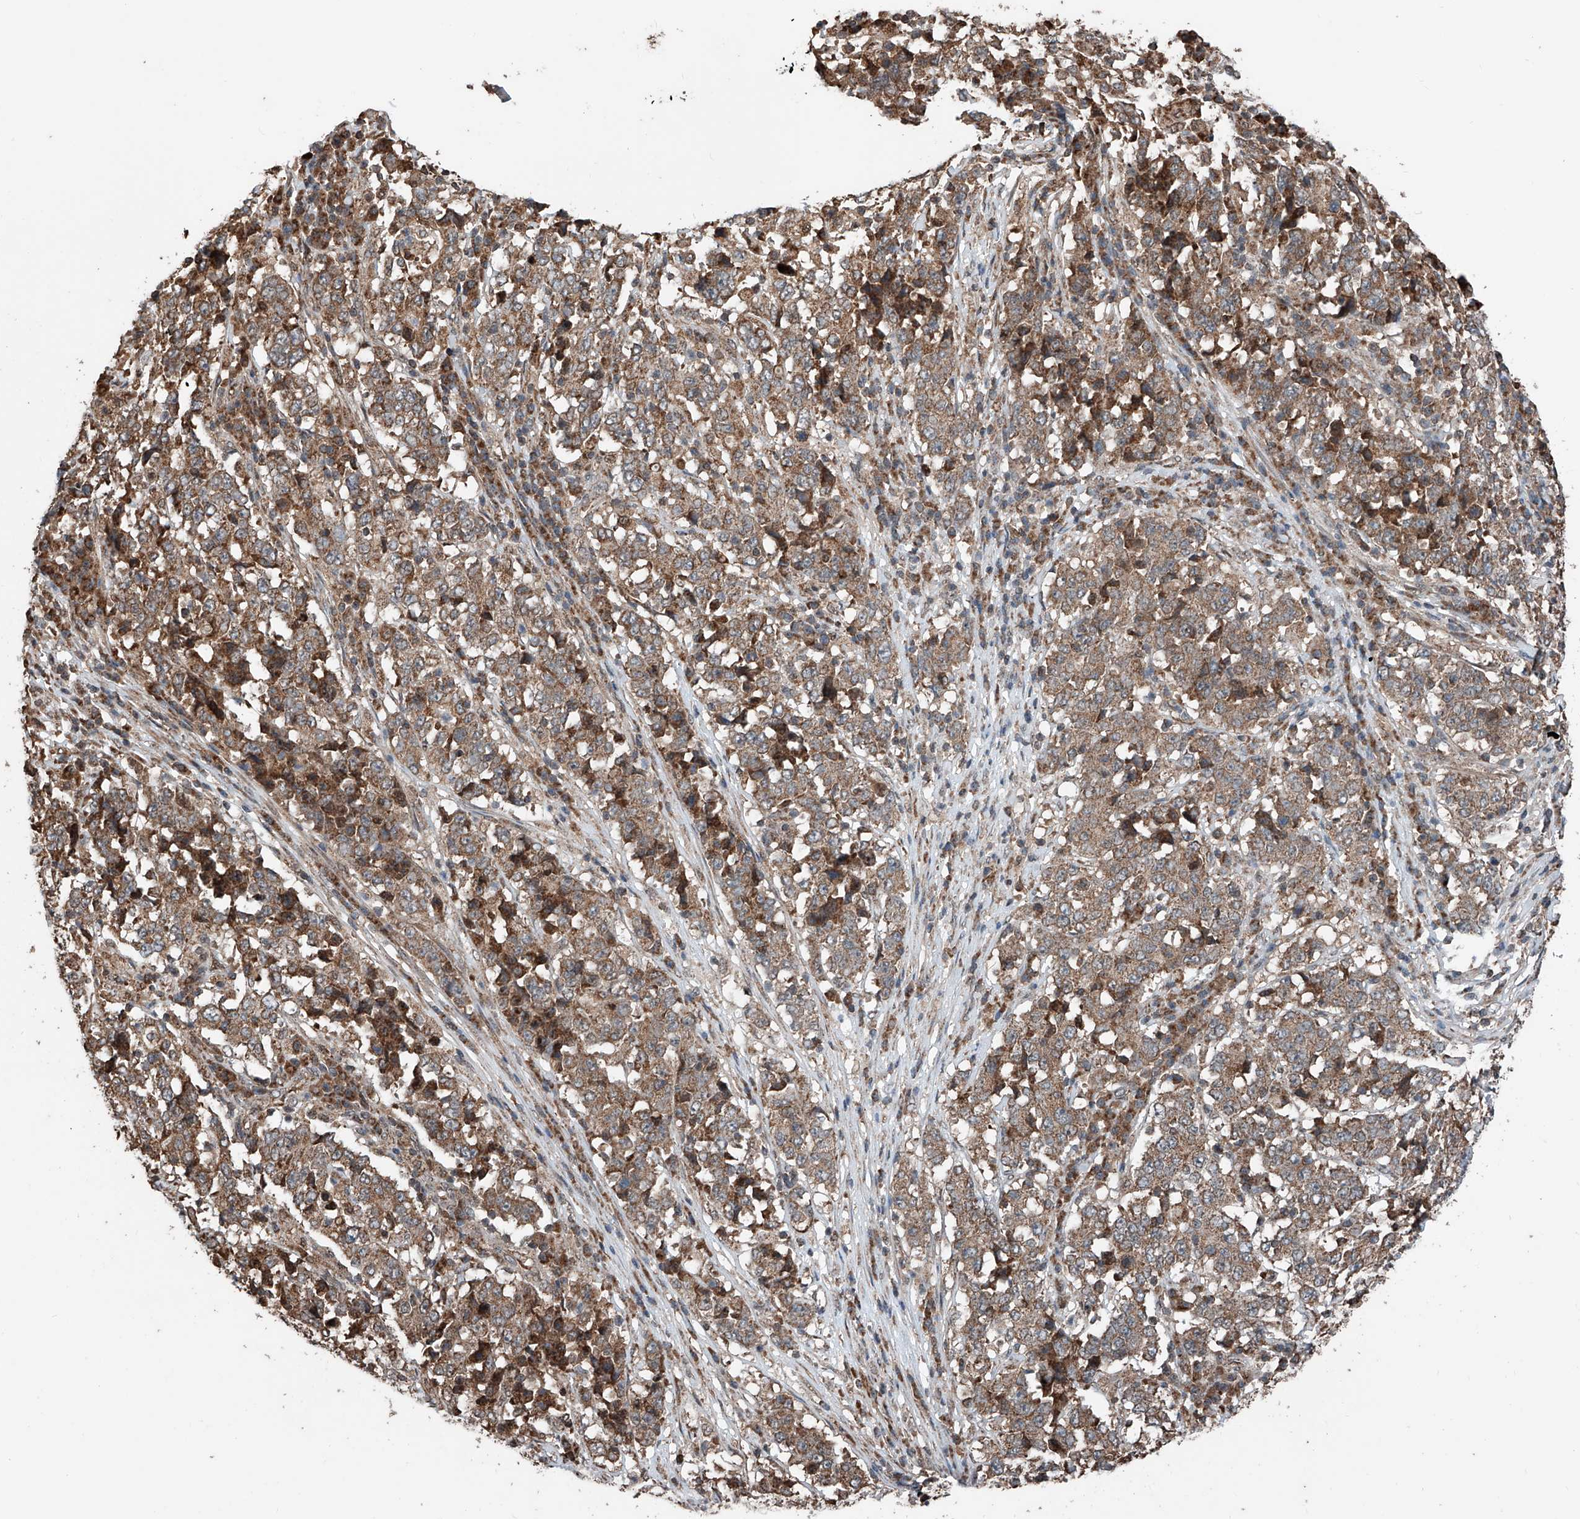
{"staining": {"intensity": "moderate", "quantity": ">75%", "location": "cytoplasmic/membranous"}, "tissue": "stomach cancer", "cell_type": "Tumor cells", "image_type": "cancer", "snomed": [{"axis": "morphology", "description": "Adenocarcinoma, NOS"}, {"axis": "topography", "description": "Stomach"}], "caption": "Human stomach cancer stained with a brown dye exhibits moderate cytoplasmic/membranous positive positivity in approximately >75% of tumor cells.", "gene": "ZNF445", "patient": {"sex": "male", "age": 59}}